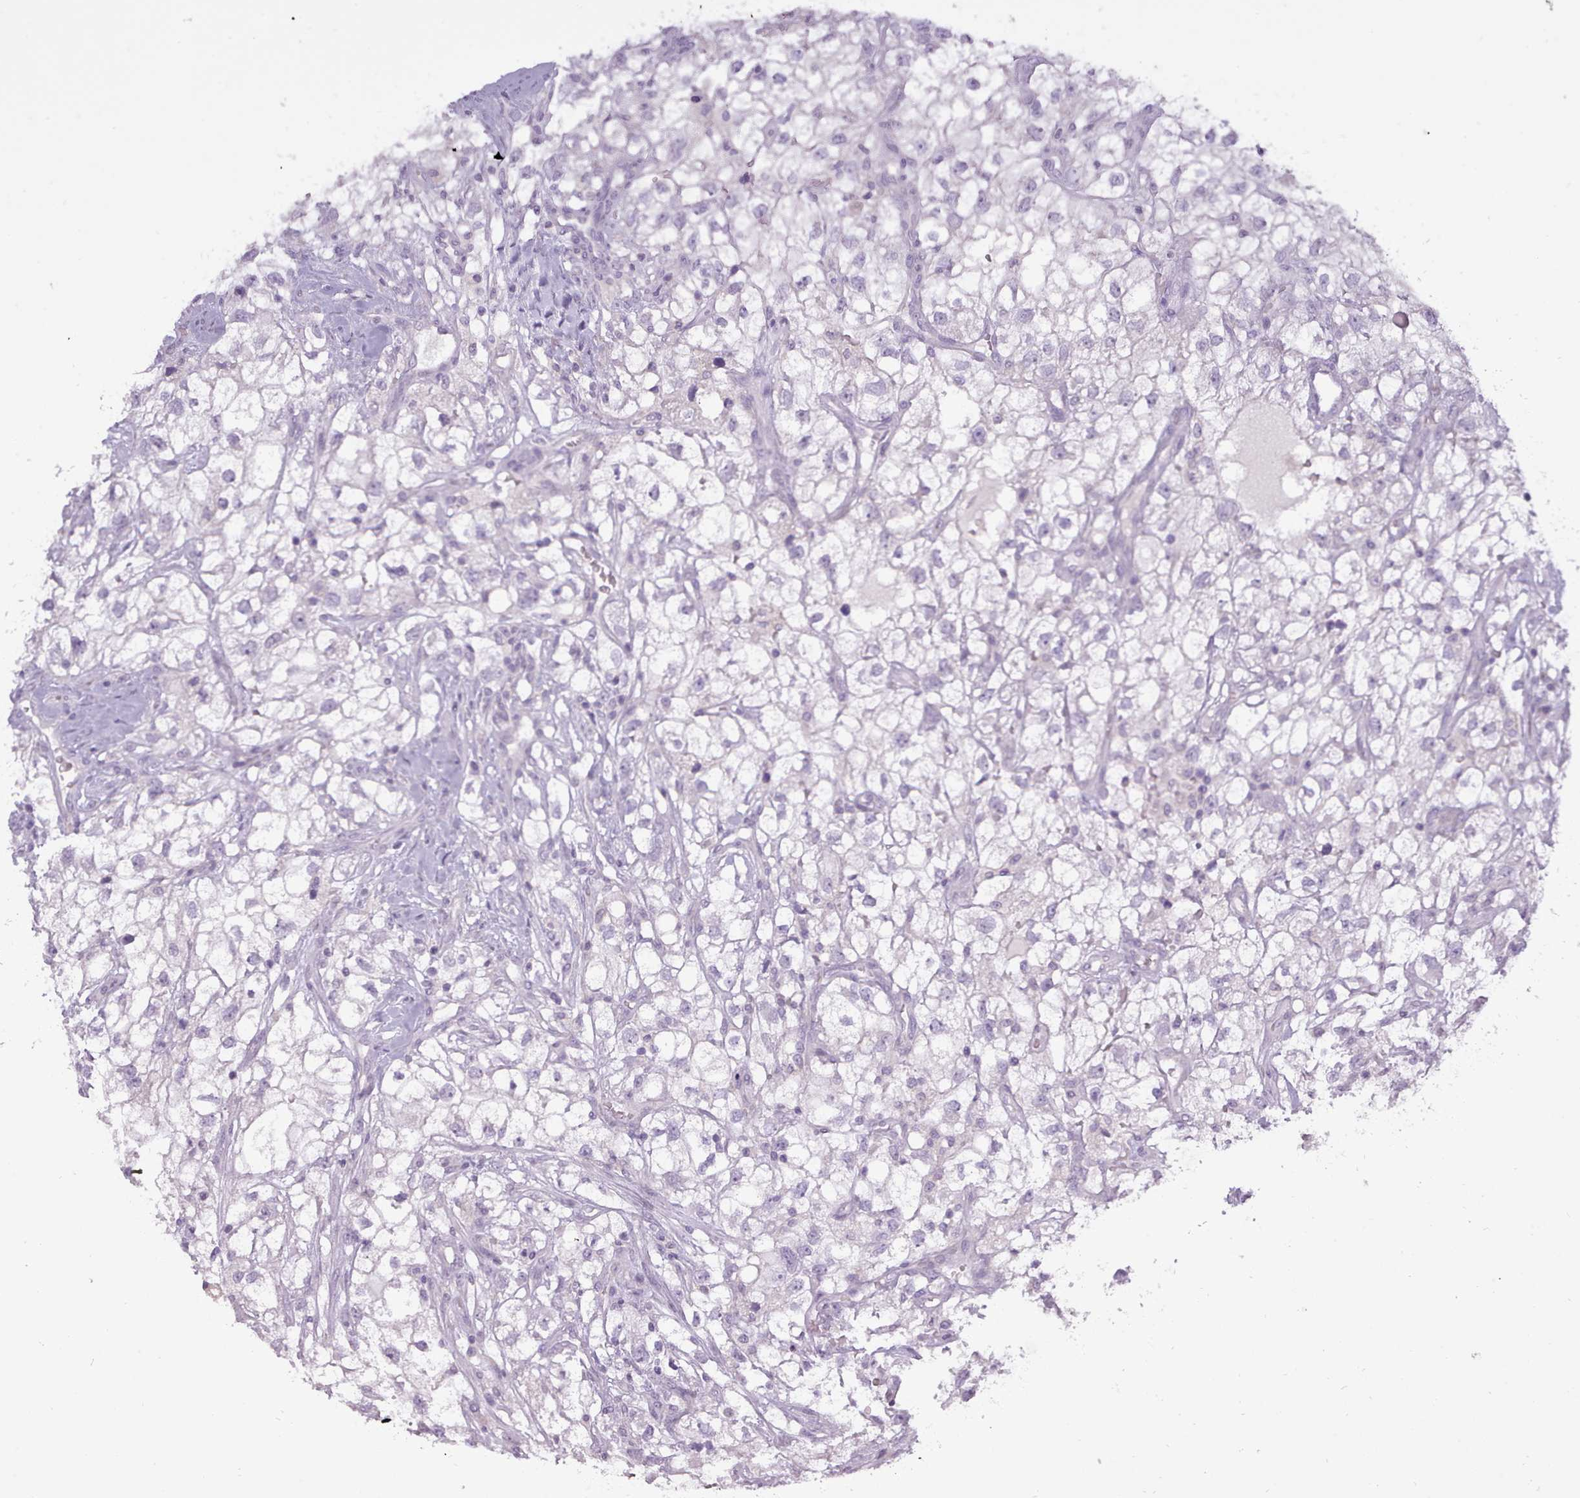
{"staining": {"intensity": "negative", "quantity": "none", "location": "none"}, "tissue": "renal cancer", "cell_type": "Tumor cells", "image_type": "cancer", "snomed": [{"axis": "morphology", "description": "Adenocarcinoma, NOS"}, {"axis": "topography", "description": "Kidney"}], "caption": "Renal cancer stained for a protein using immunohistochemistry displays no expression tumor cells.", "gene": "BDKRB2", "patient": {"sex": "male", "age": 59}}